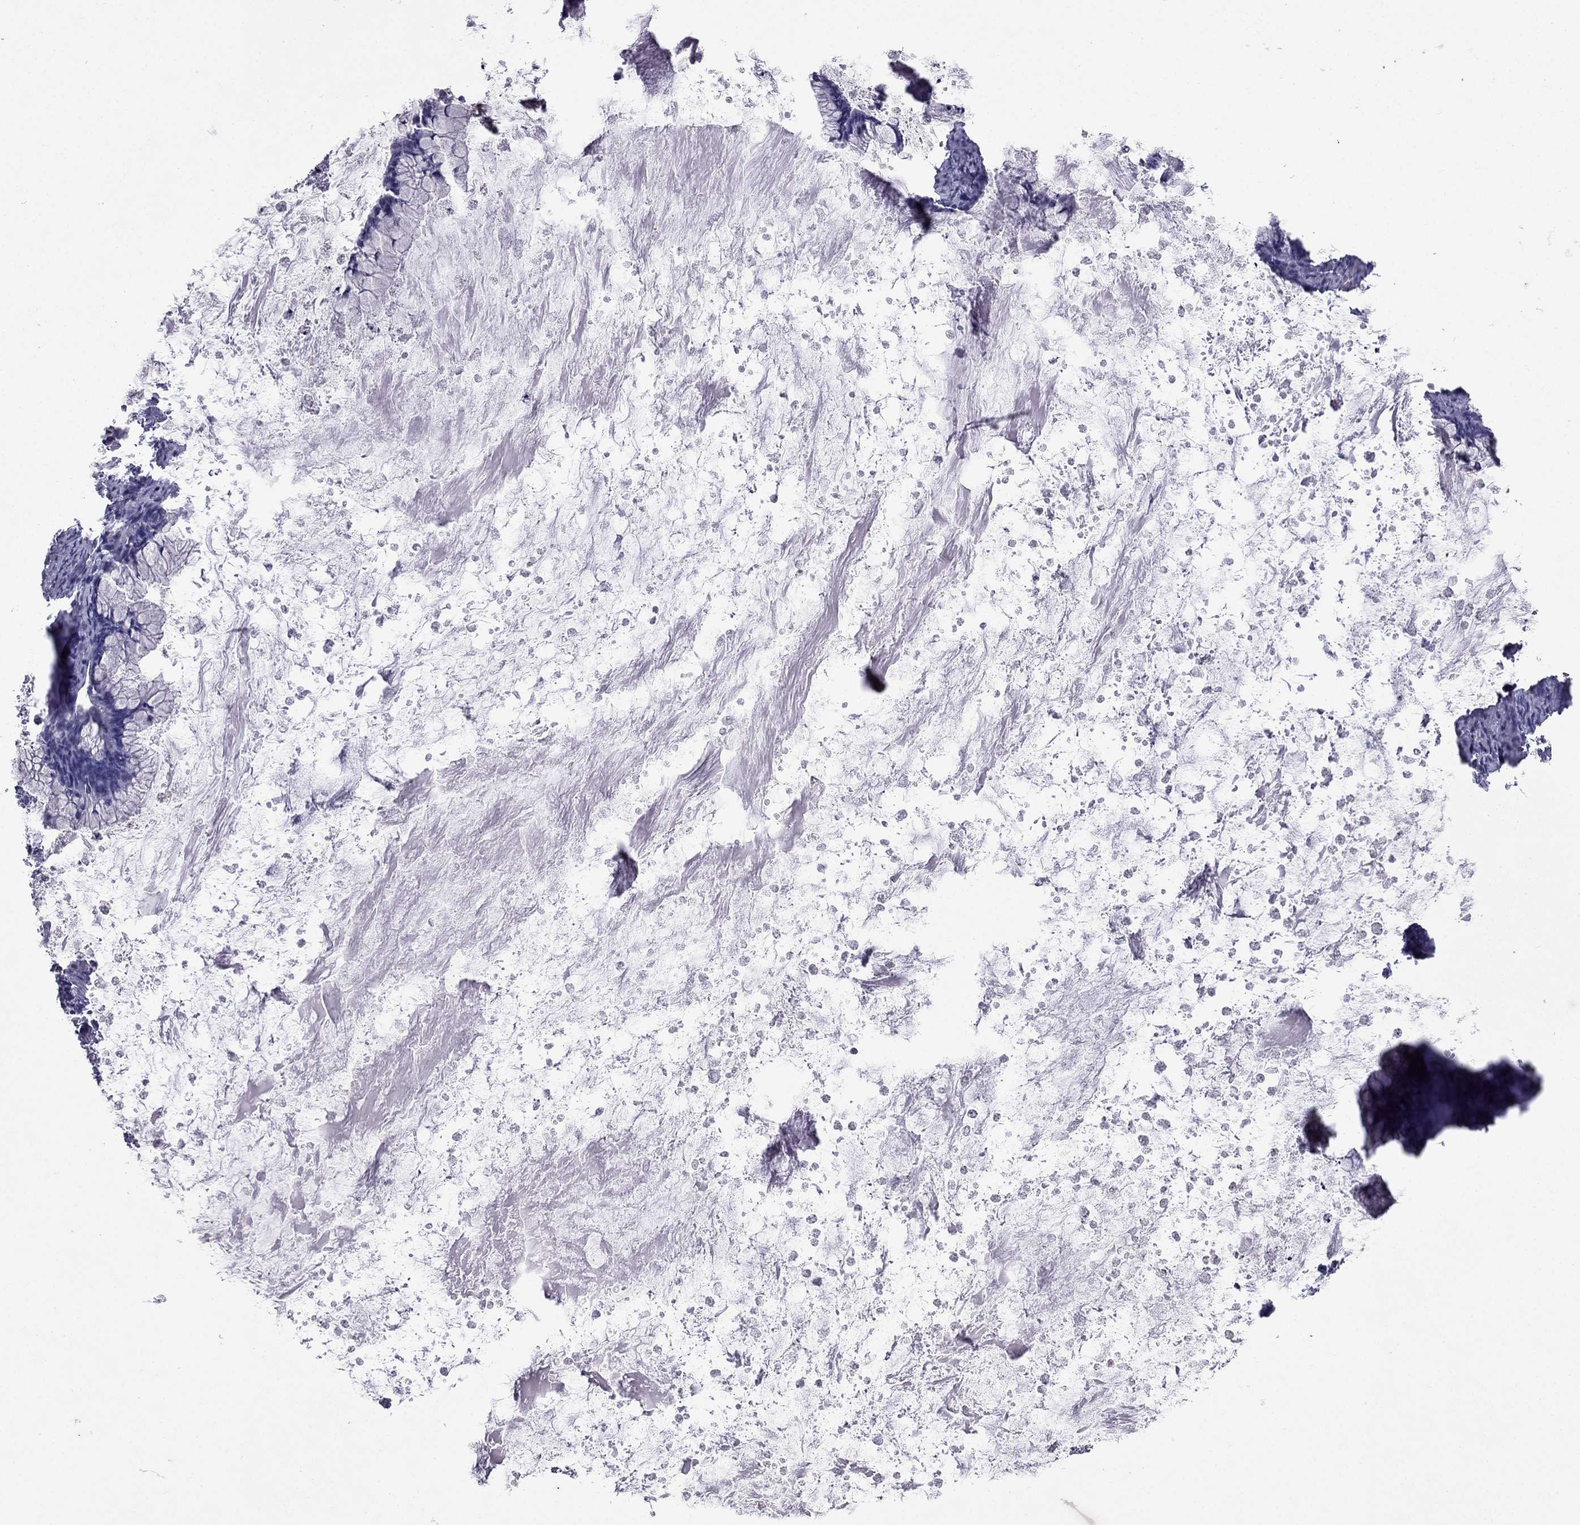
{"staining": {"intensity": "negative", "quantity": "none", "location": "none"}, "tissue": "ovarian cancer", "cell_type": "Tumor cells", "image_type": "cancer", "snomed": [{"axis": "morphology", "description": "Cystadenocarcinoma, mucinous, NOS"}, {"axis": "topography", "description": "Ovary"}], "caption": "High power microscopy histopathology image of an immunohistochemistry (IHC) image of mucinous cystadenocarcinoma (ovarian), revealing no significant expression in tumor cells. The staining was performed using DAB (3,3'-diaminobenzidine) to visualize the protein expression in brown, while the nuclei were stained in blue with hematoxylin (Magnification: 20x).", "gene": "GJA8", "patient": {"sex": "female", "age": 67}}